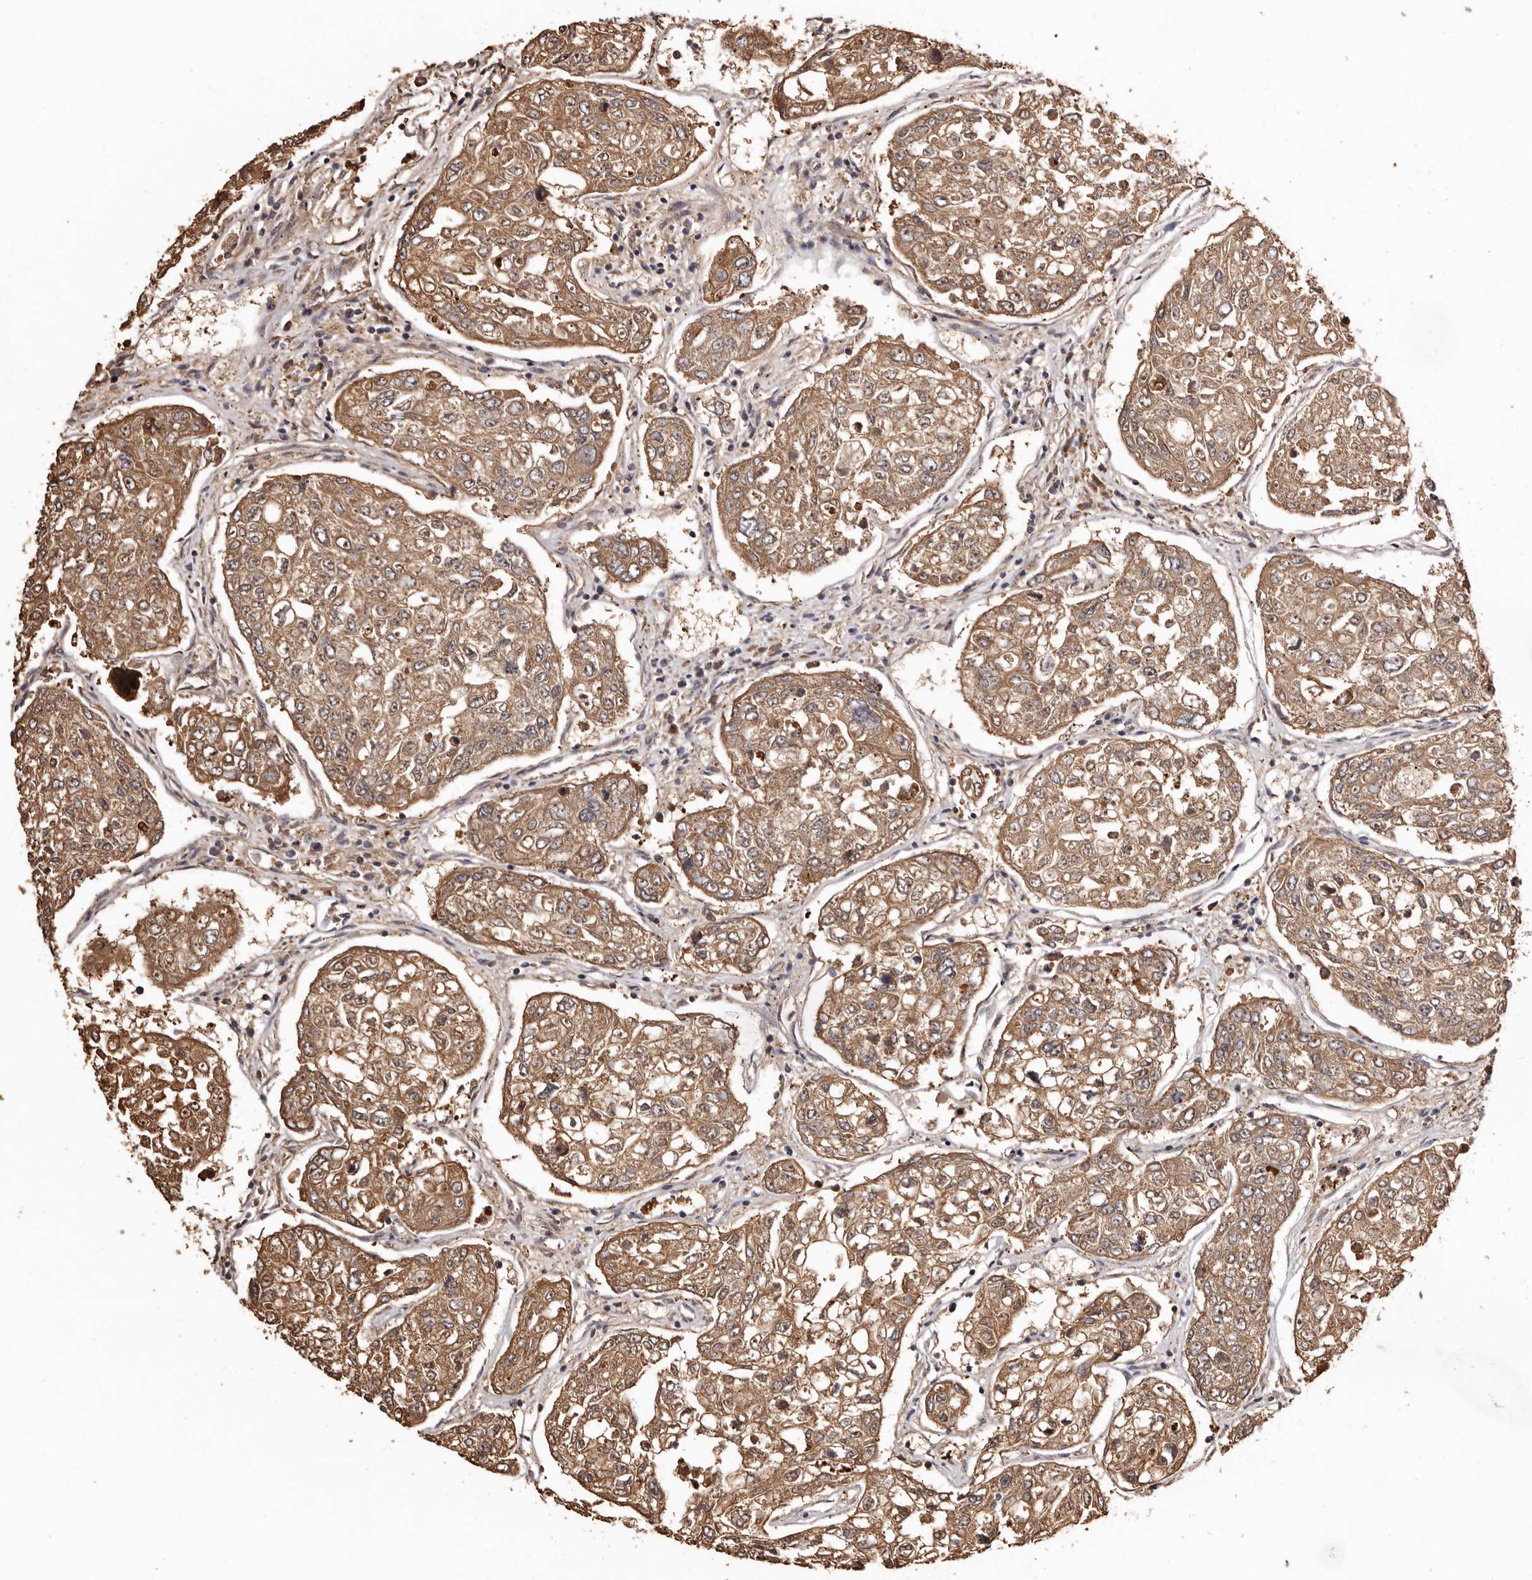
{"staining": {"intensity": "moderate", "quantity": ">75%", "location": "cytoplasmic/membranous"}, "tissue": "urothelial cancer", "cell_type": "Tumor cells", "image_type": "cancer", "snomed": [{"axis": "morphology", "description": "Urothelial carcinoma, High grade"}, {"axis": "topography", "description": "Lymph node"}, {"axis": "topography", "description": "Urinary bladder"}], "caption": "Immunohistochemical staining of human urothelial cancer demonstrates medium levels of moderate cytoplasmic/membranous protein expression in approximately >75% of tumor cells.", "gene": "COQ8B", "patient": {"sex": "male", "age": 51}}